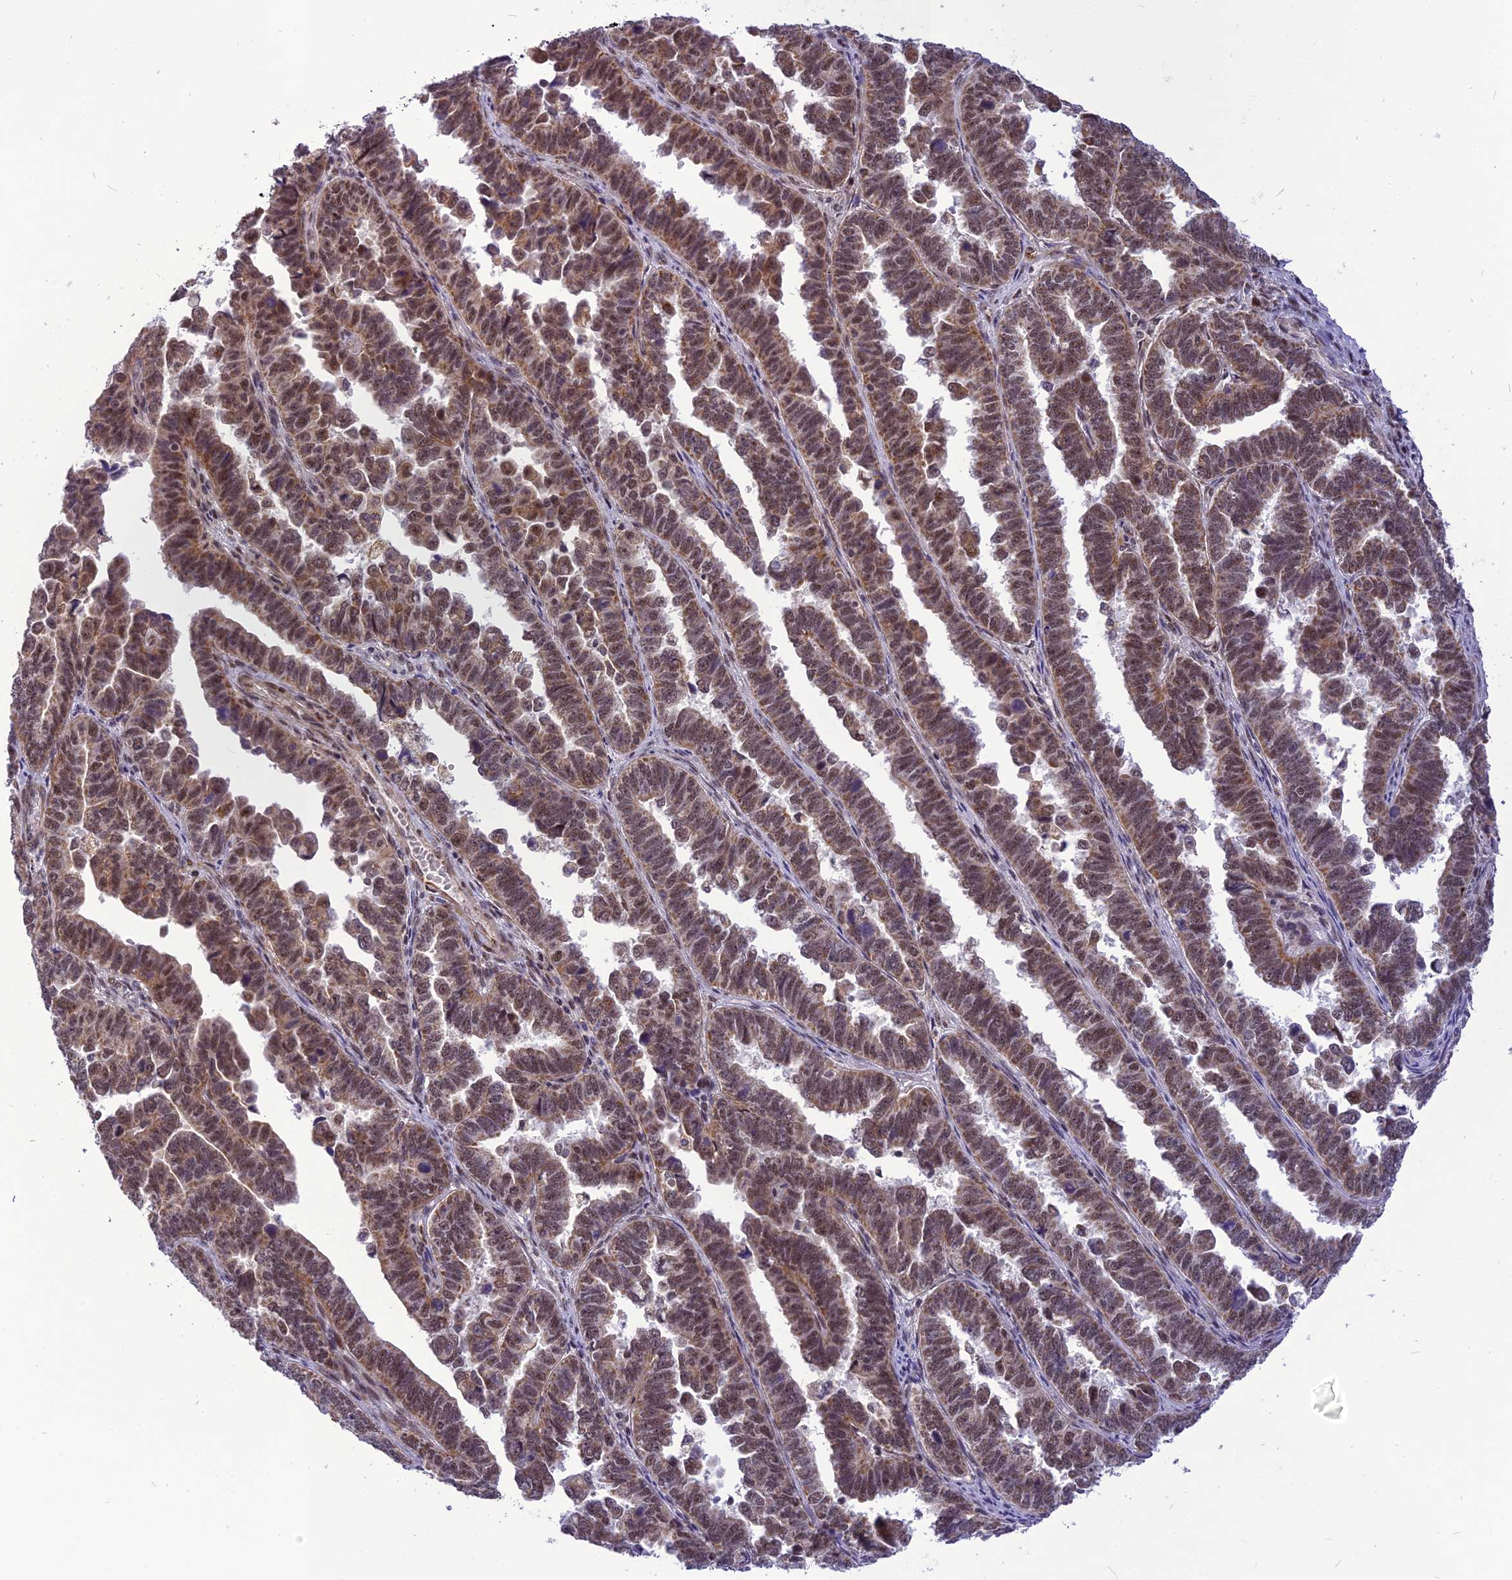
{"staining": {"intensity": "moderate", "quantity": "25%-75%", "location": "cytoplasmic/membranous,nuclear"}, "tissue": "endometrial cancer", "cell_type": "Tumor cells", "image_type": "cancer", "snomed": [{"axis": "morphology", "description": "Adenocarcinoma, NOS"}, {"axis": "topography", "description": "Endometrium"}], "caption": "A brown stain highlights moderate cytoplasmic/membranous and nuclear expression of a protein in human endometrial adenocarcinoma tumor cells.", "gene": "CMC1", "patient": {"sex": "female", "age": 75}}